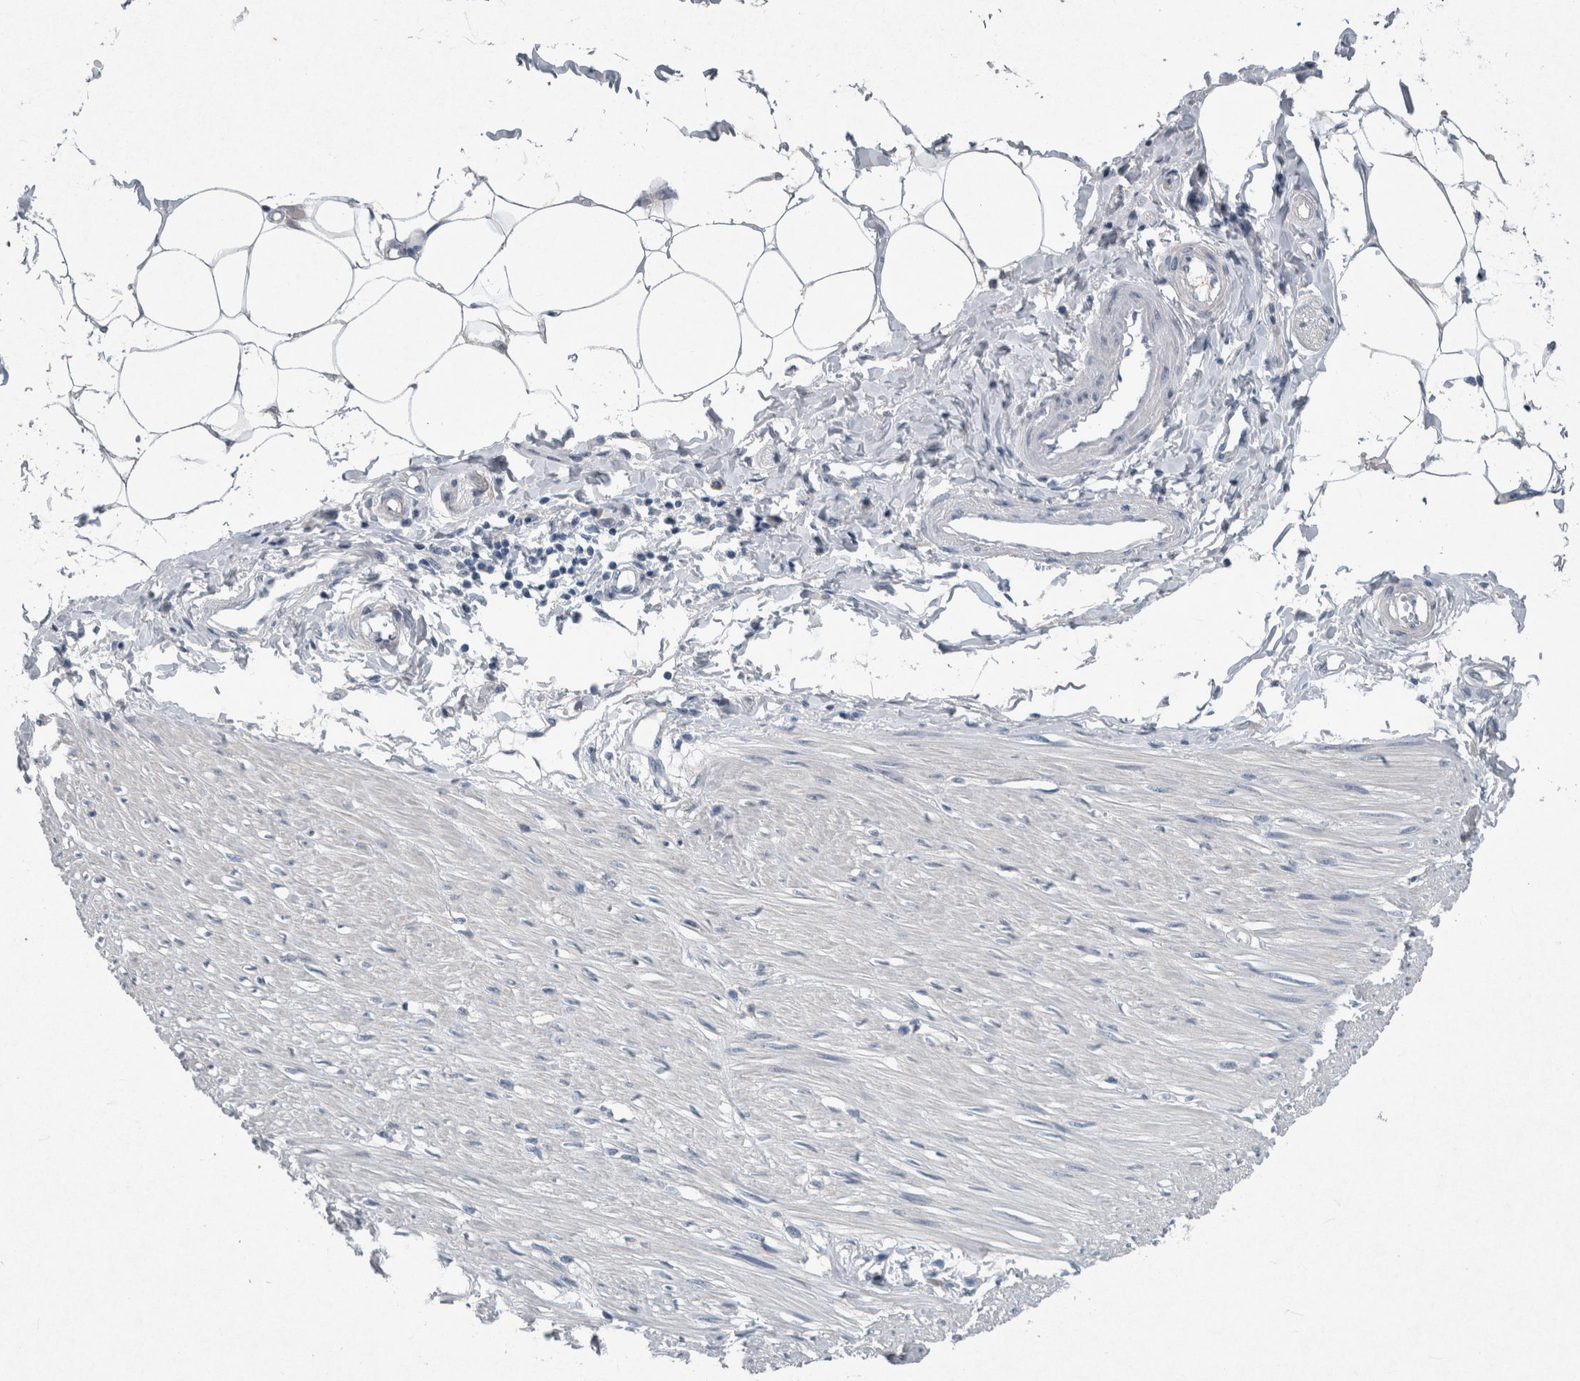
{"staining": {"intensity": "negative", "quantity": "none", "location": "none"}, "tissue": "adipose tissue", "cell_type": "Adipocytes", "image_type": "normal", "snomed": [{"axis": "morphology", "description": "Normal tissue, NOS"}, {"axis": "morphology", "description": "Adenocarcinoma, NOS"}, {"axis": "topography", "description": "Colon"}, {"axis": "topography", "description": "Peripheral nerve tissue"}], "caption": "IHC image of unremarkable adipose tissue stained for a protein (brown), which exhibits no staining in adipocytes.", "gene": "FAM83H", "patient": {"sex": "male", "age": 14}}